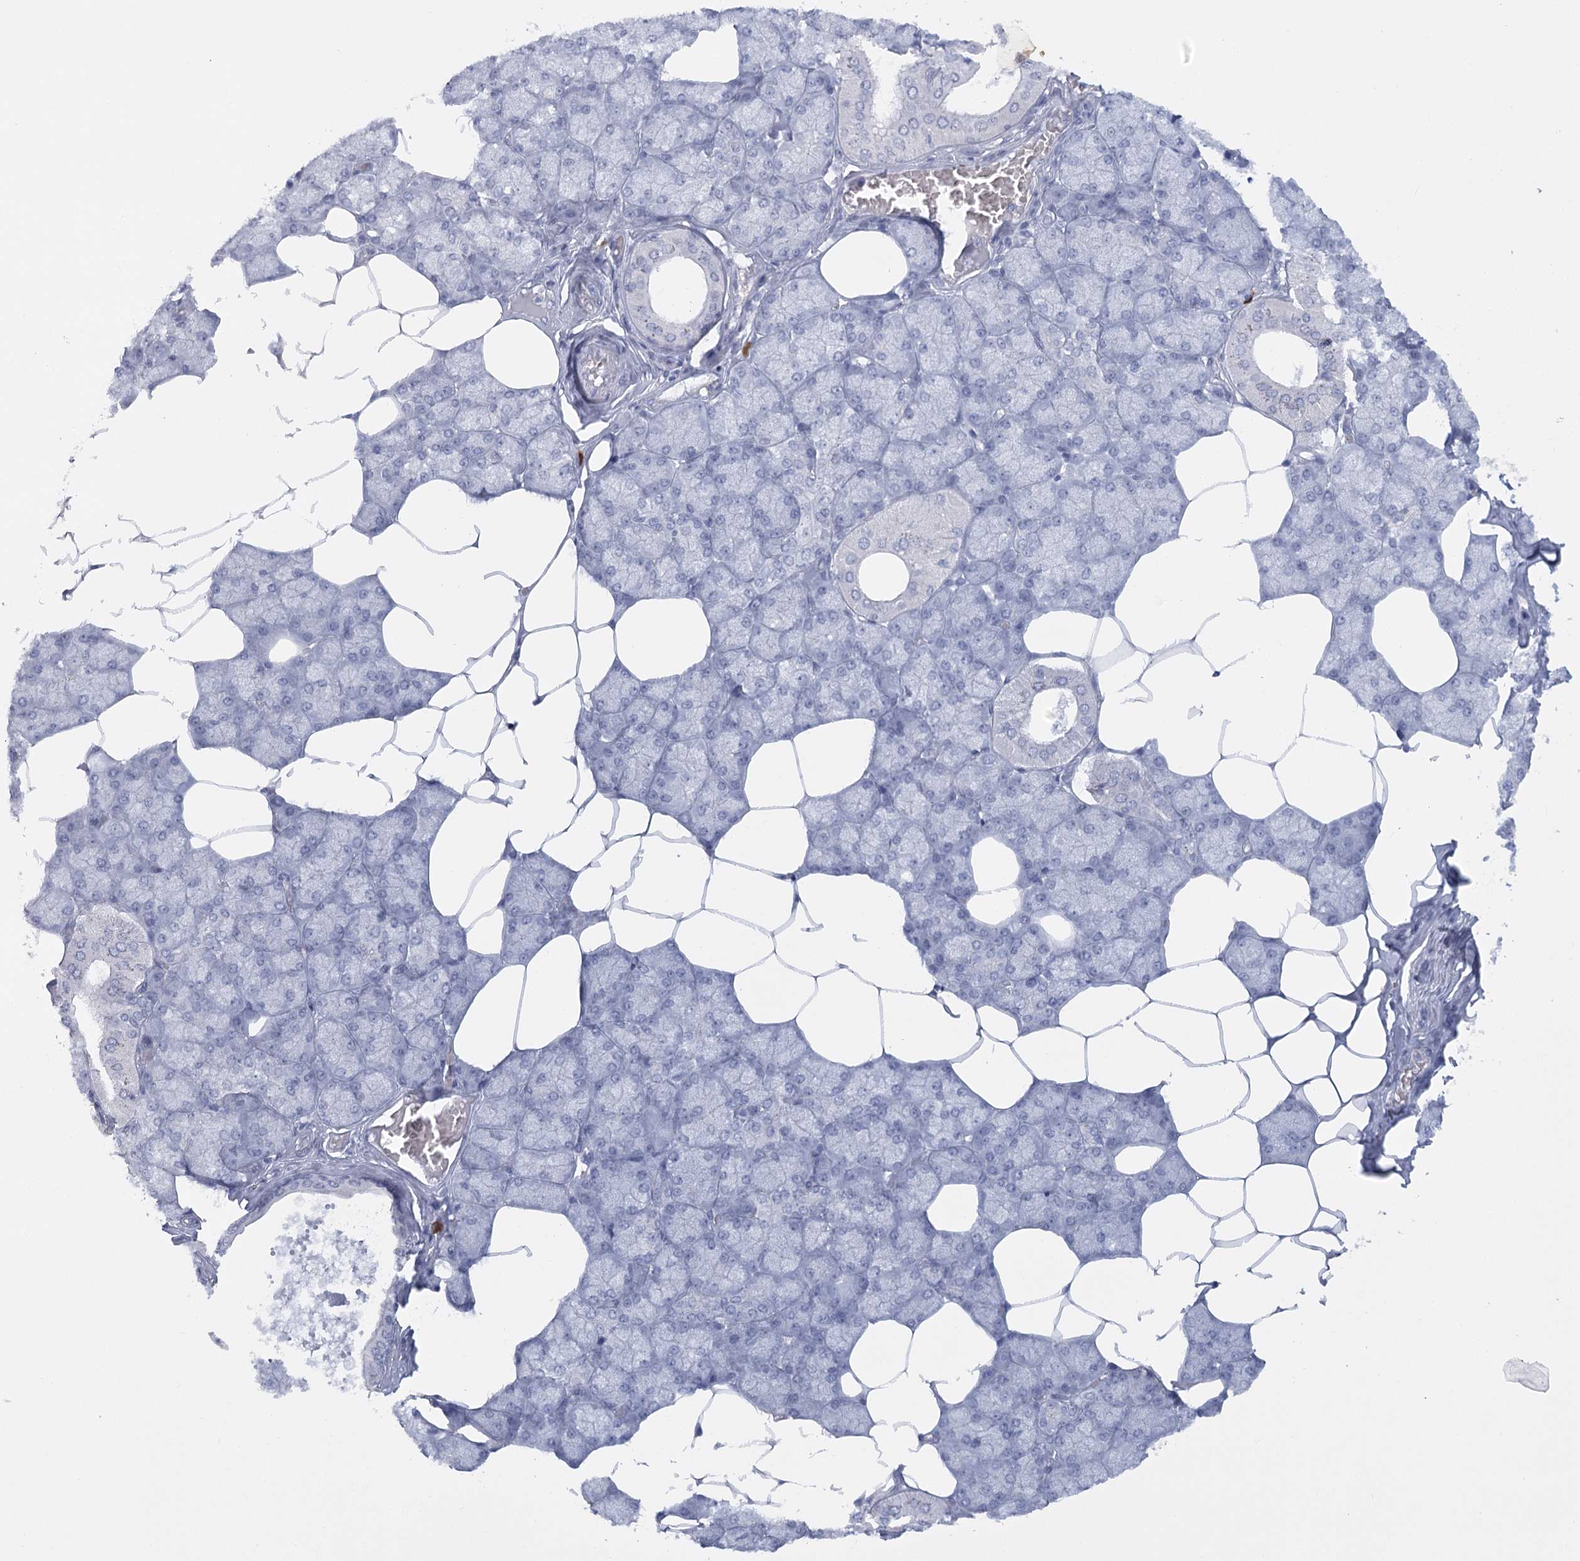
{"staining": {"intensity": "negative", "quantity": "none", "location": "none"}, "tissue": "salivary gland", "cell_type": "Glandular cells", "image_type": "normal", "snomed": [{"axis": "morphology", "description": "Normal tissue, NOS"}, {"axis": "topography", "description": "Salivary gland"}], "caption": "High magnification brightfield microscopy of unremarkable salivary gland stained with DAB (brown) and counterstained with hematoxylin (blue): glandular cells show no significant positivity. (DAB (3,3'-diaminobenzidine) immunohistochemistry visualized using brightfield microscopy, high magnification).", "gene": "FAM76B", "patient": {"sex": "male", "age": 62}}